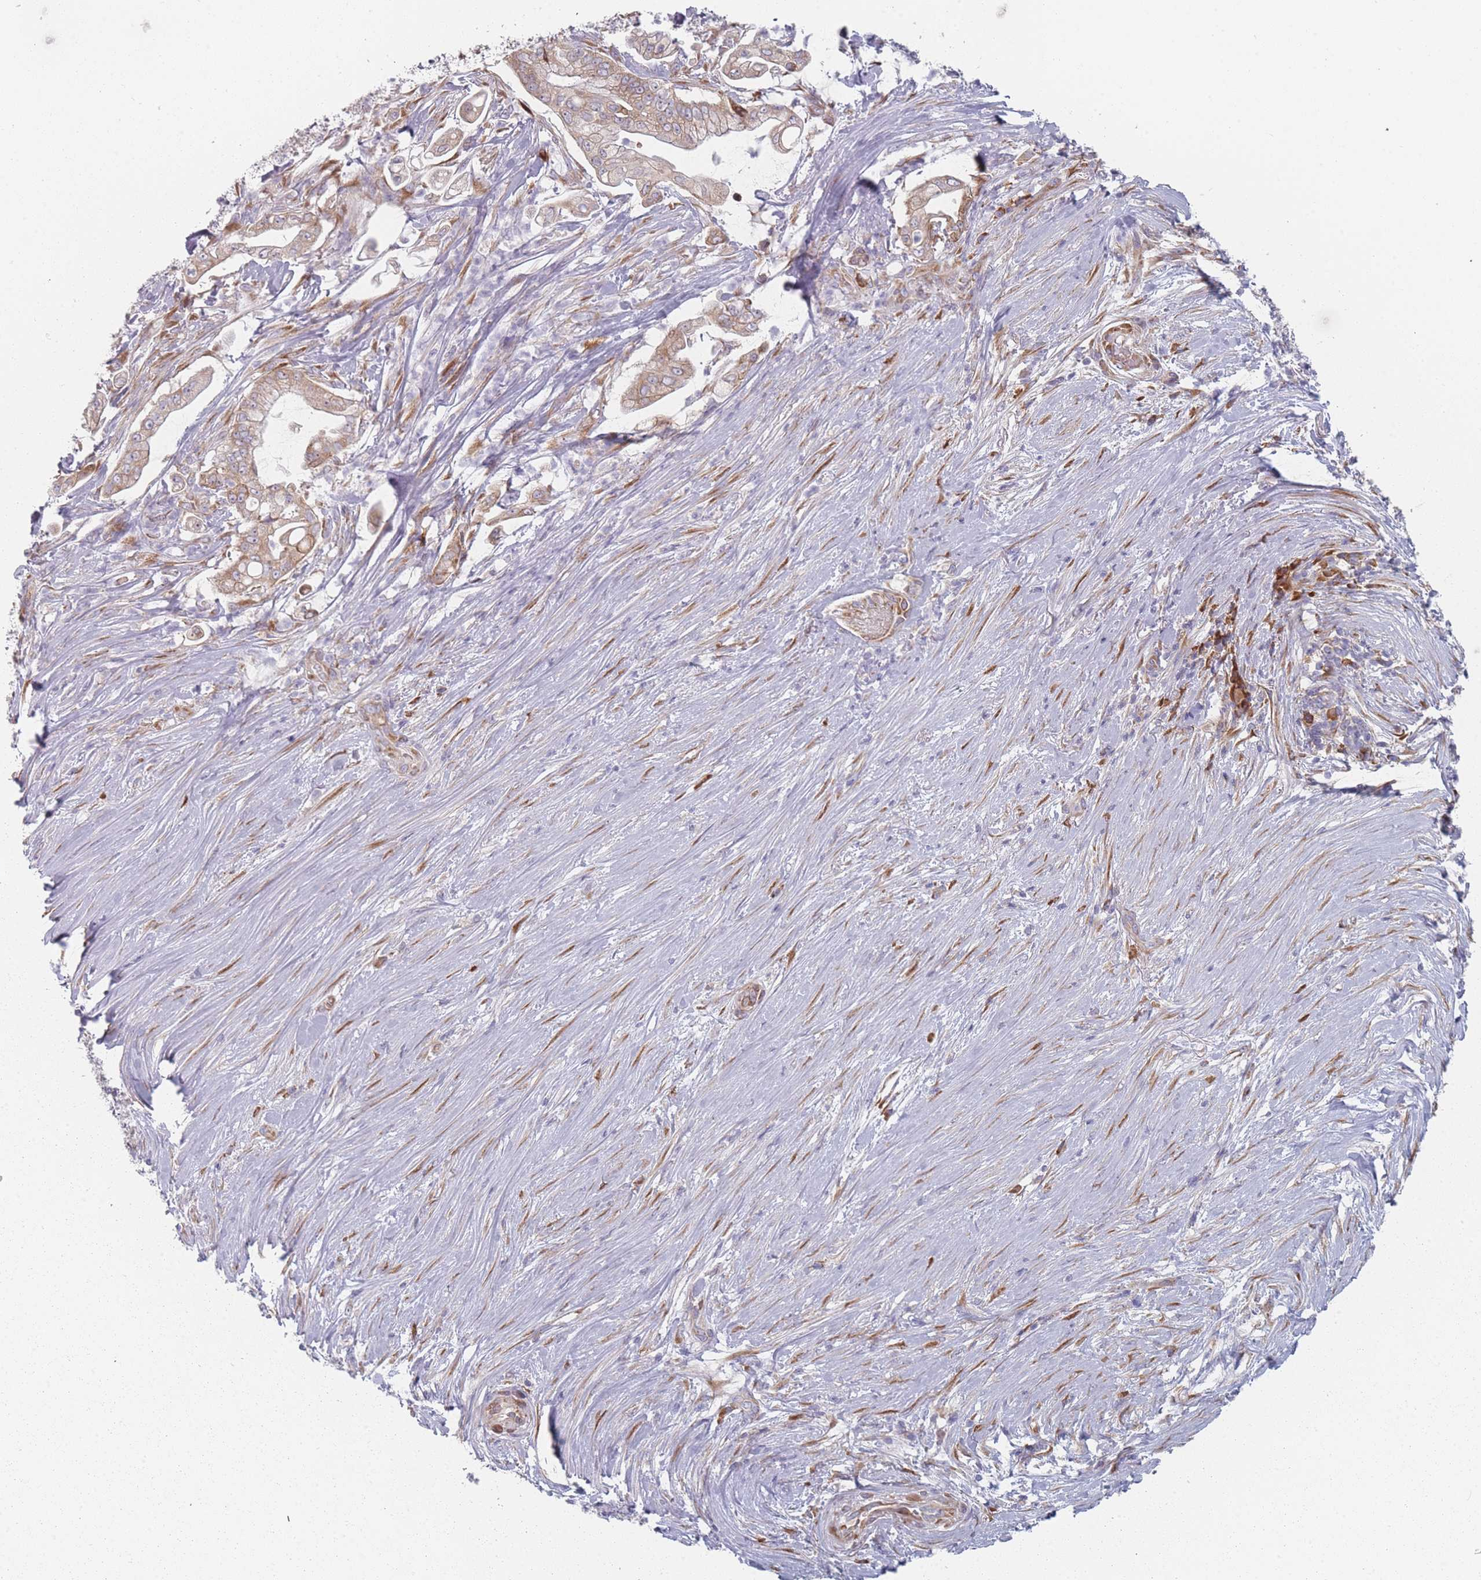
{"staining": {"intensity": "weak", "quantity": ">75%", "location": "cytoplasmic/membranous"}, "tissue": "pancreatic cancer", "cell_type": "Tumor cells", "image_type": "cancer", "snomed": [{"axis": "morphology", "description": "Adenocarcinoma, NOS"}, {"axis": "topography", "description": "Pancreas"}], "caption": "Pancreatic cancer stained with immunohistochemistry demonstrates weak cytoplasmic/membranous expression in approximately >75% of tumor cells.", "gene": "CACNG5", "patient": {"sex": "female", "age": 69}}